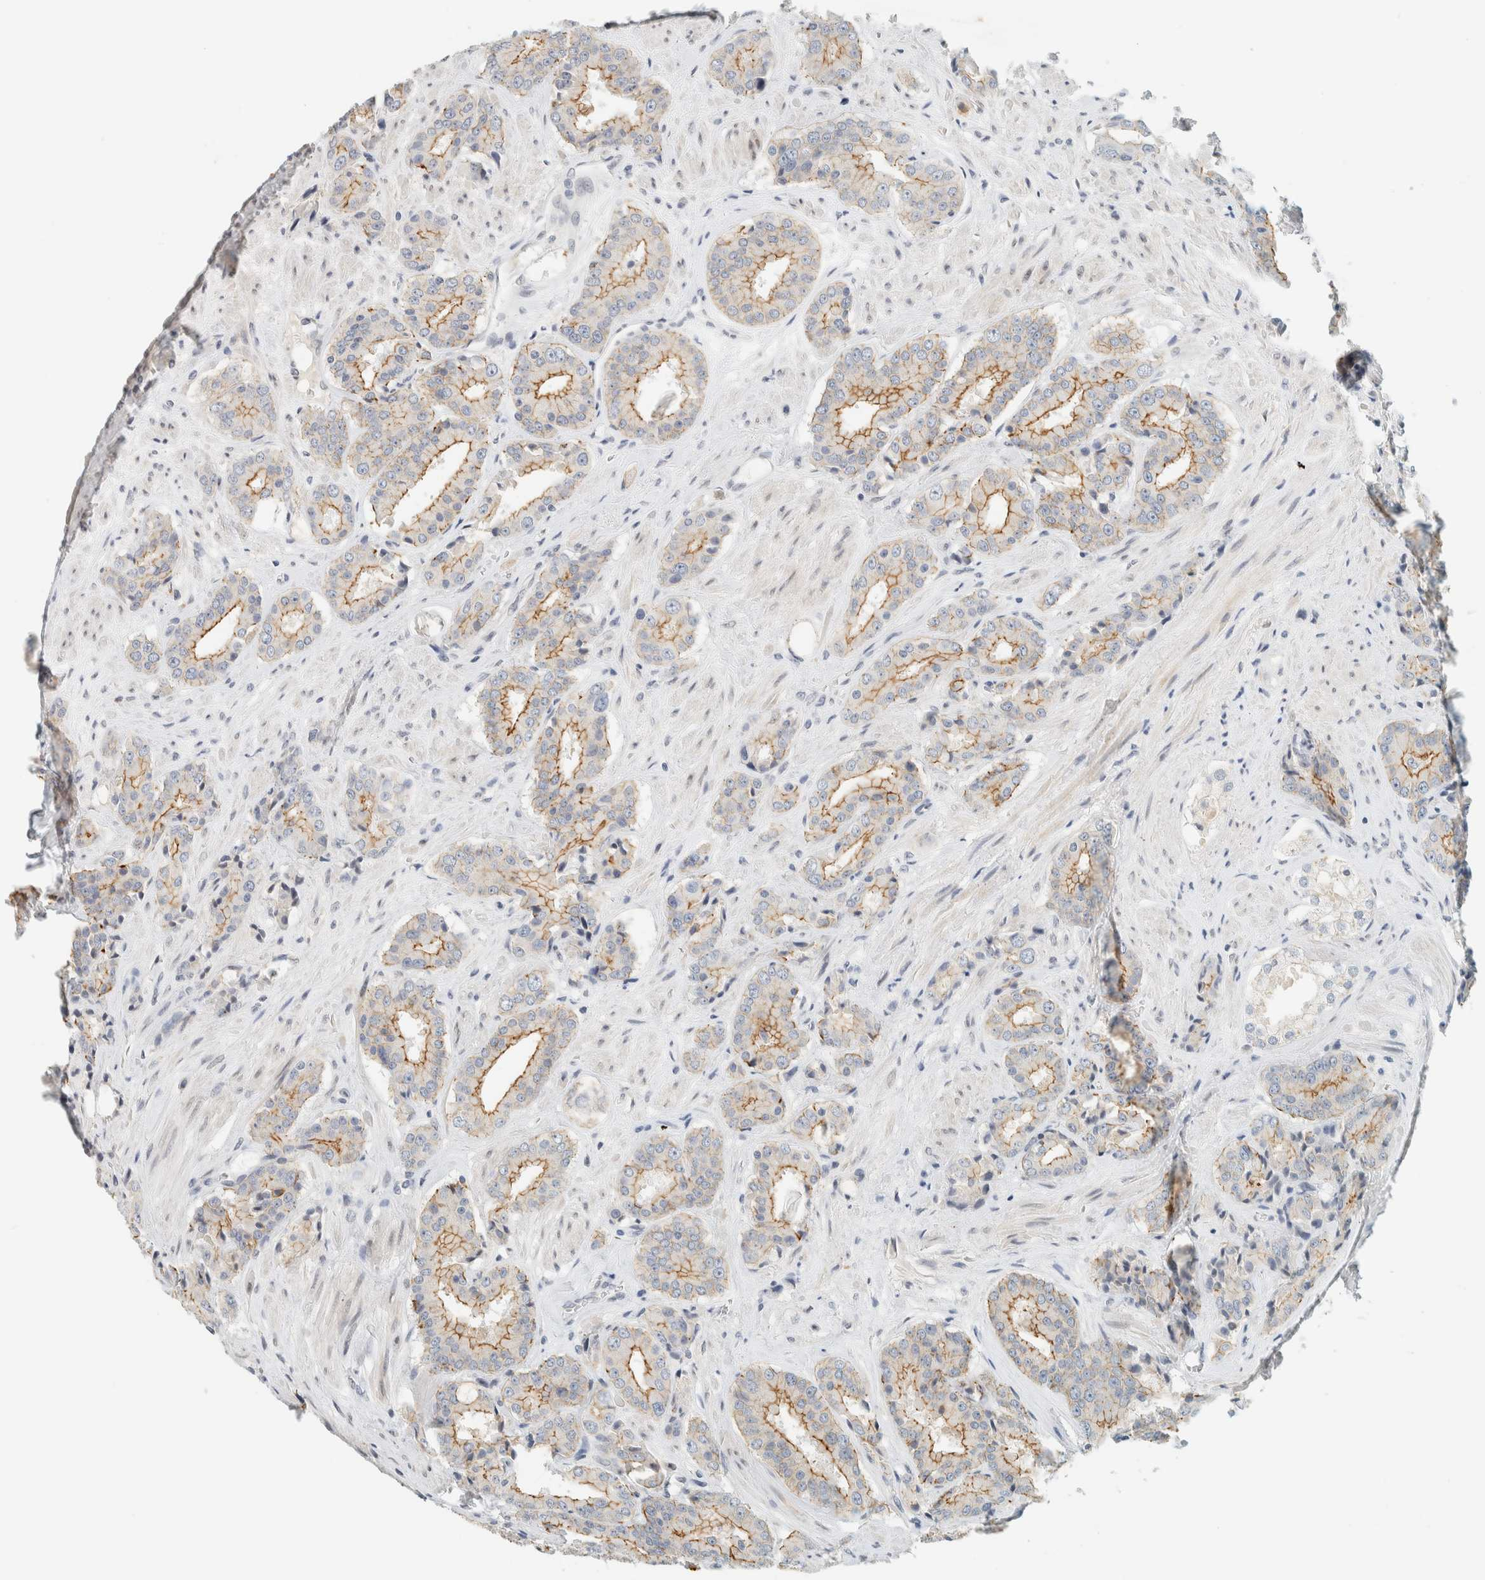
{"staining": {"intensity": "moderate", "quantity": "25%-75%", "location": "cytoplasmic/membranous"}, "tissue": "prostate cancer", "cell_type": "Tumor cells", "image_type": "cancer", "snomed": [{"axis": "morphology", "description": "Adenocarcinoma, High grade"}, {"axis": "topography", "description": "Prostate"}], "caption": "Tumor cells reveal medium levels of moderate cytoplasmic/membranous positivity in approximately 25%-75% of cells in human prostate high-grade adenocarcinoma. (Stains: DAB in brown, nuclei in blue, Microscopy: brightfield microscopy at high magnification).", "gene": "C1QTNF12", "patient": {"sex": "male", "age": 71}}